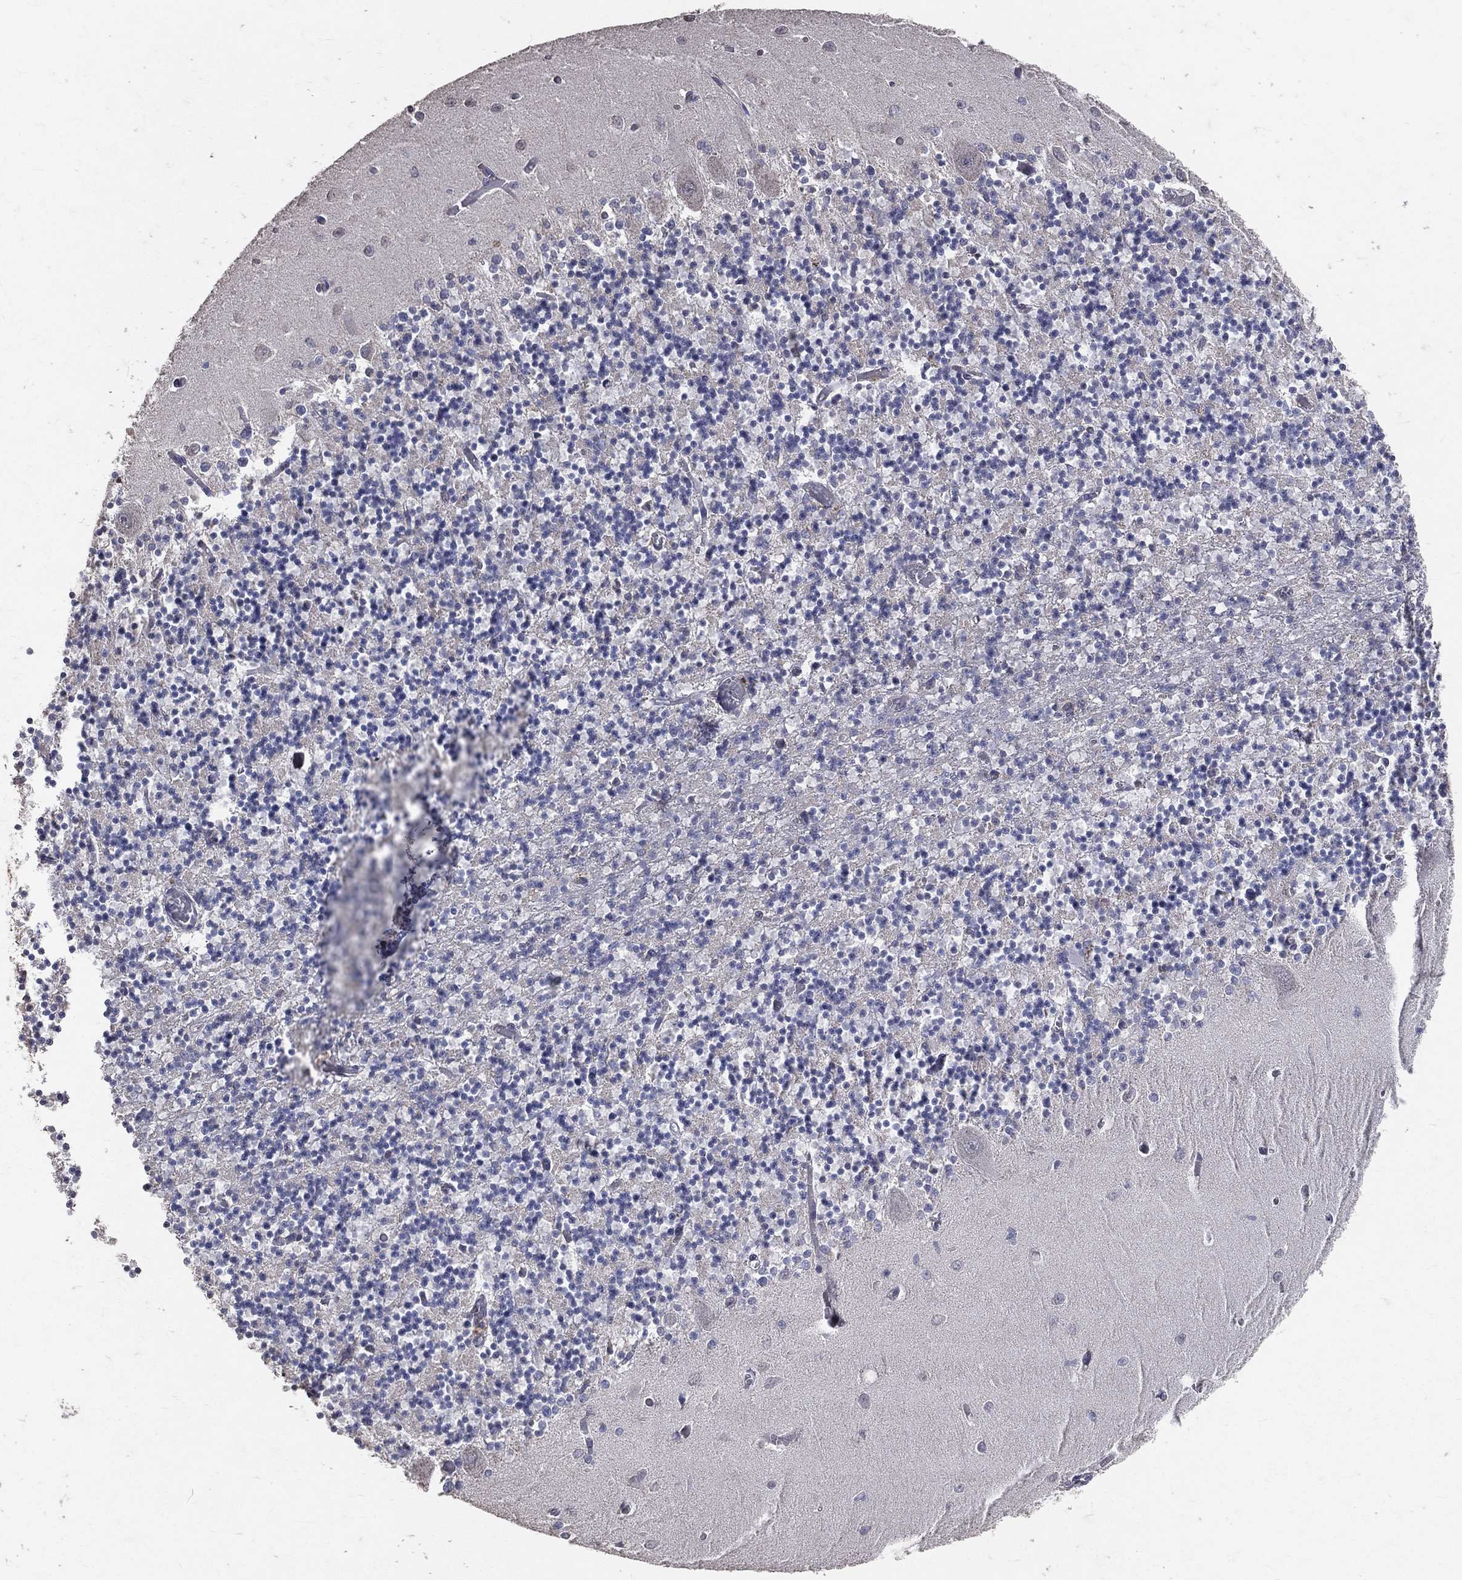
{"staining": {"intensity": "negative", "quantity": "none", "location": "none"}, "tissue": "cerebellum", "cell_type": "Cells in granular layer", "image_type": "normal", "snomed": [{"axis": "morphology", "description": "Normal tissue, NOS"}, {"axis": "topography", "description": "Cerebellum"}], "caption": "DAB (3,3'-diaminobenzidine) immunohistochemical staining of unremarkable cerebellum exhibits no significant staining in cells in granular layer.", "gene": "LY6K", "patient": {"sex": "female", "age": 64}}